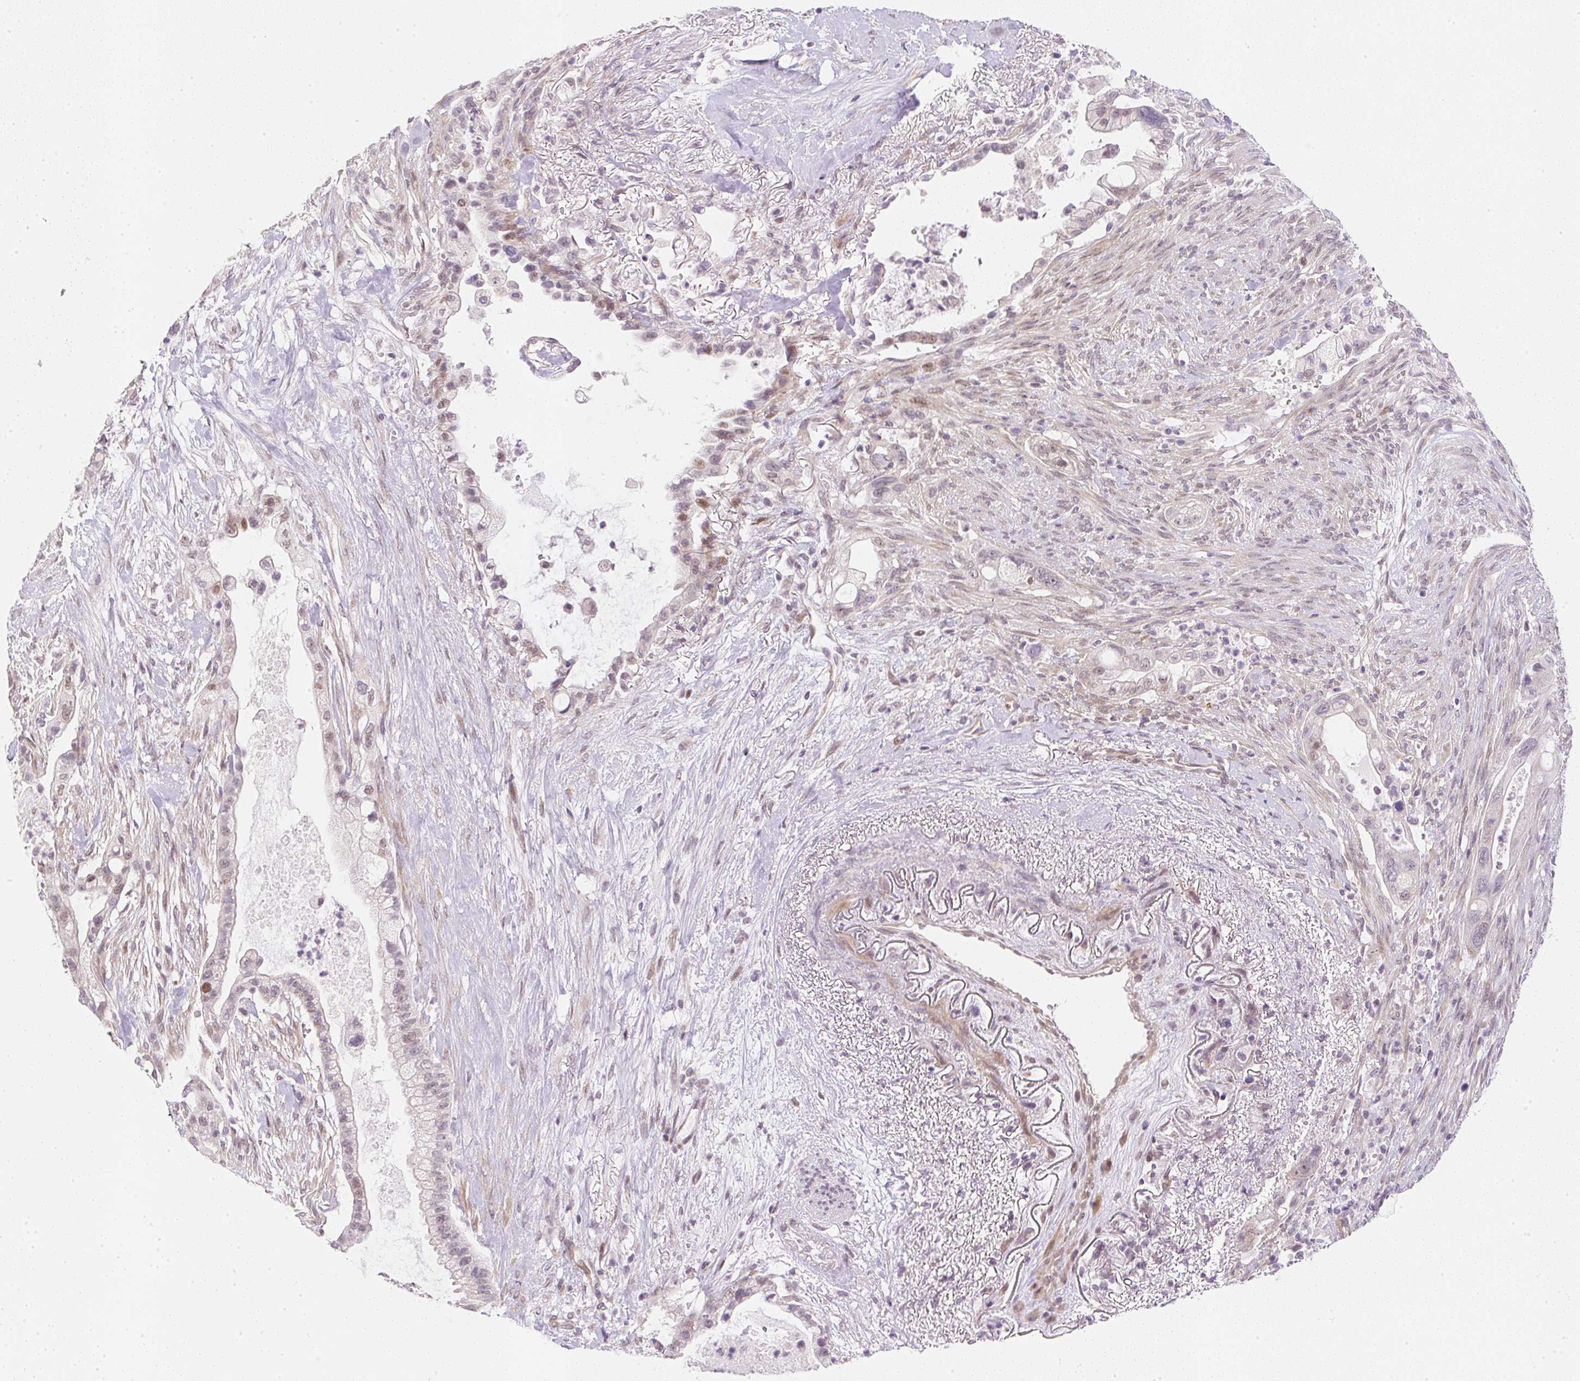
{"staining": {"intensity": "weak", "quantity": "25%-75%", "location": "nuclear"}, "tissue": "pancreatic cancer", "cell_type": "Tumor cells", "image_type": "cancer", "snomed": [{"axis": "morphology", "description": "Adenocarcinoma, NOS"}, {"axis": "topography", "description": "Pancreas"}], "caption": "Adenocarcinoma (pancreatic) stained with DAB (3,3'-diaminobenzidine) immunohistochemistry (IHC) demonstrates low levels of weak nuclear positivity in about 25%-75% of tumor cells. (brown staining indicates protein expression, while blue staining denotes nuclei).", "gene": "DPPA4", "patient": {"sex": "male", "age": 44}}